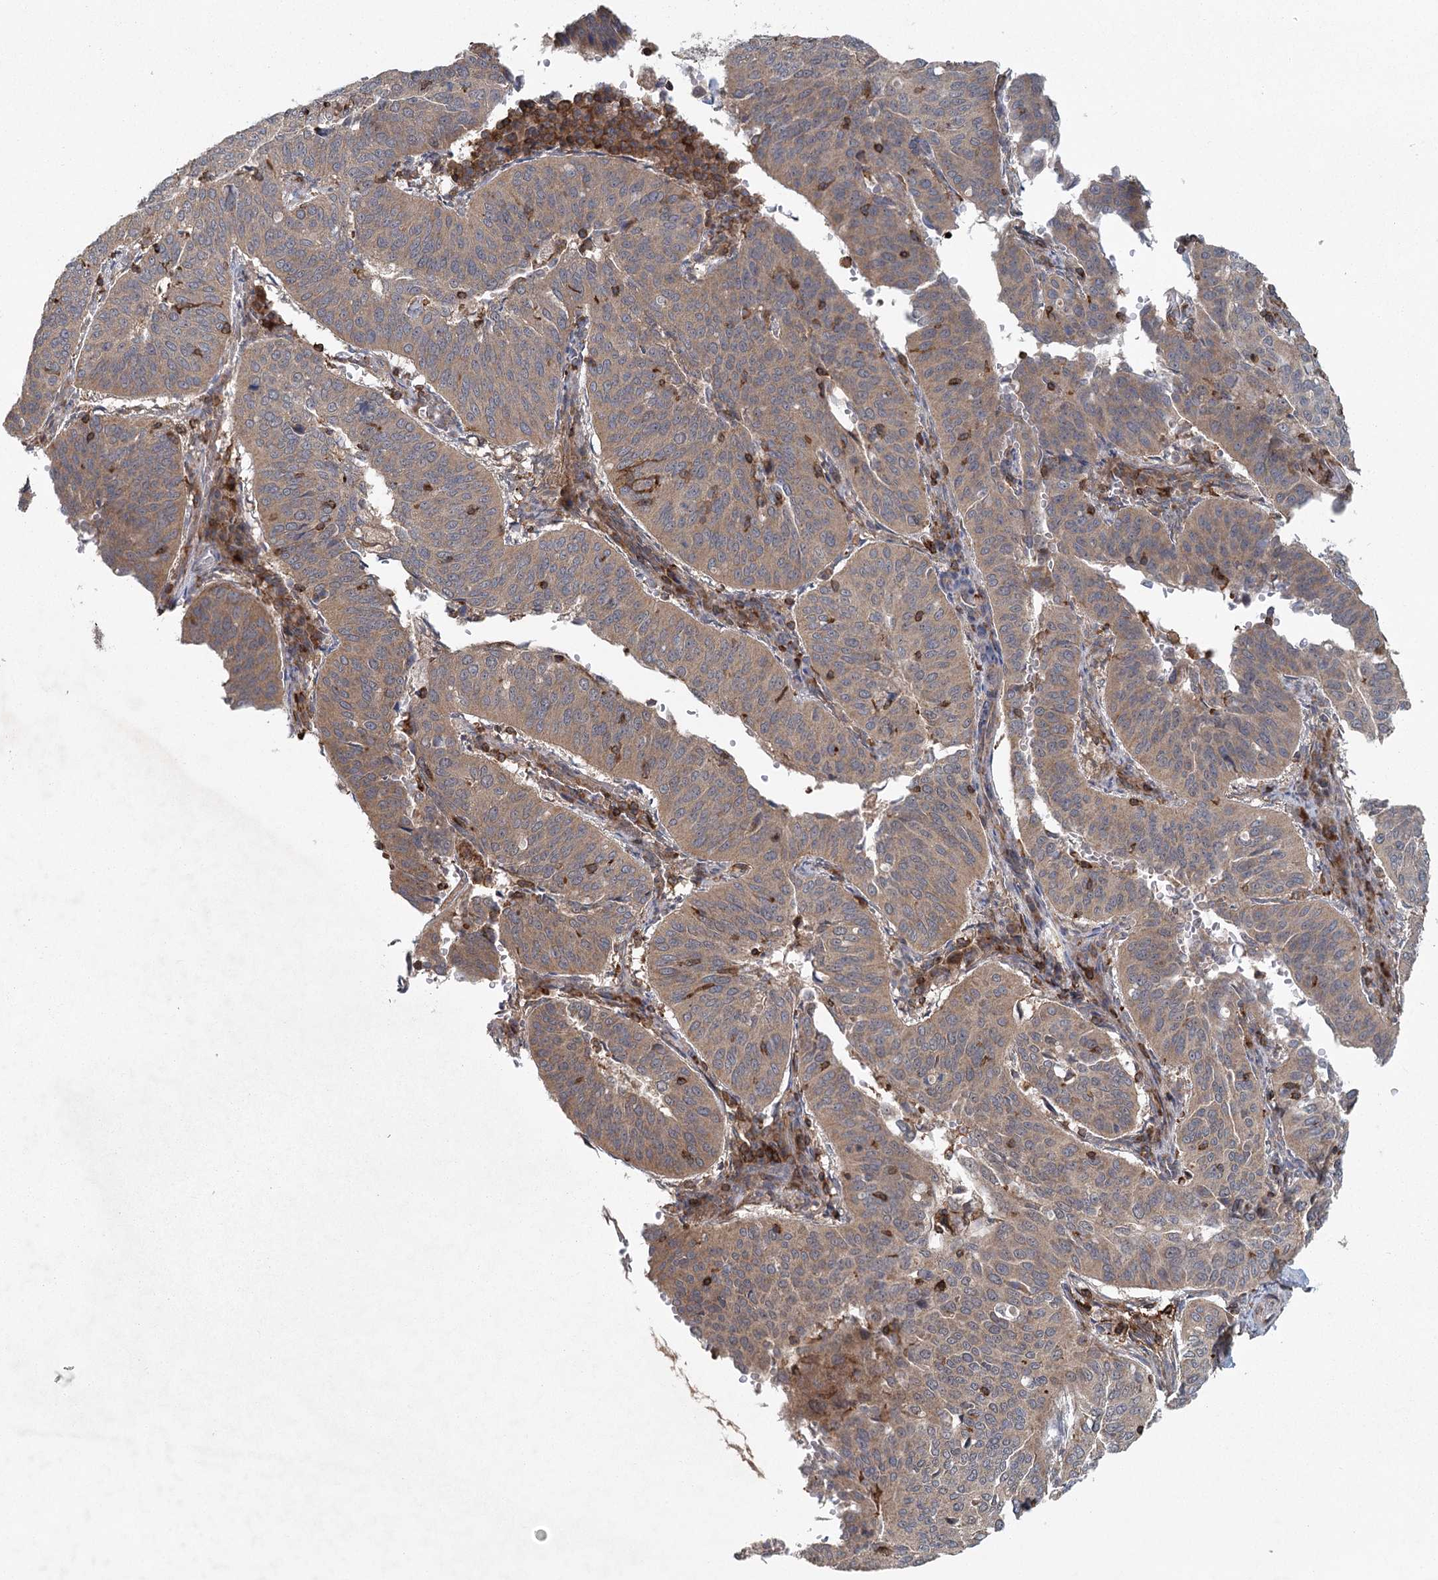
{"staining": {"intensity": "weak", "quantity": ">75%", "location": "cytoplasmic/membranous"}, "tissue": "cervical cancer", "cell_type": "Tumor cells", "image_type": "cancer", "snomed": [{"axis": "morphology", "description": "Normal tissue, NOS"}, {"axis": "morphology", "description": "Squamous cell carcinoma, NOS"}, {"axis": "topography", "description": "Cervix"}], "caption": "IHC image of human cervical cancer (squamous cell carcinoma) stained for a protein (brown), which shows low levels of weak cytoplasmic/membranous staining in about >75% of tumor cells.", "gene": "PLEKHA7", "patient": {"sex": "female", "age": 39}}